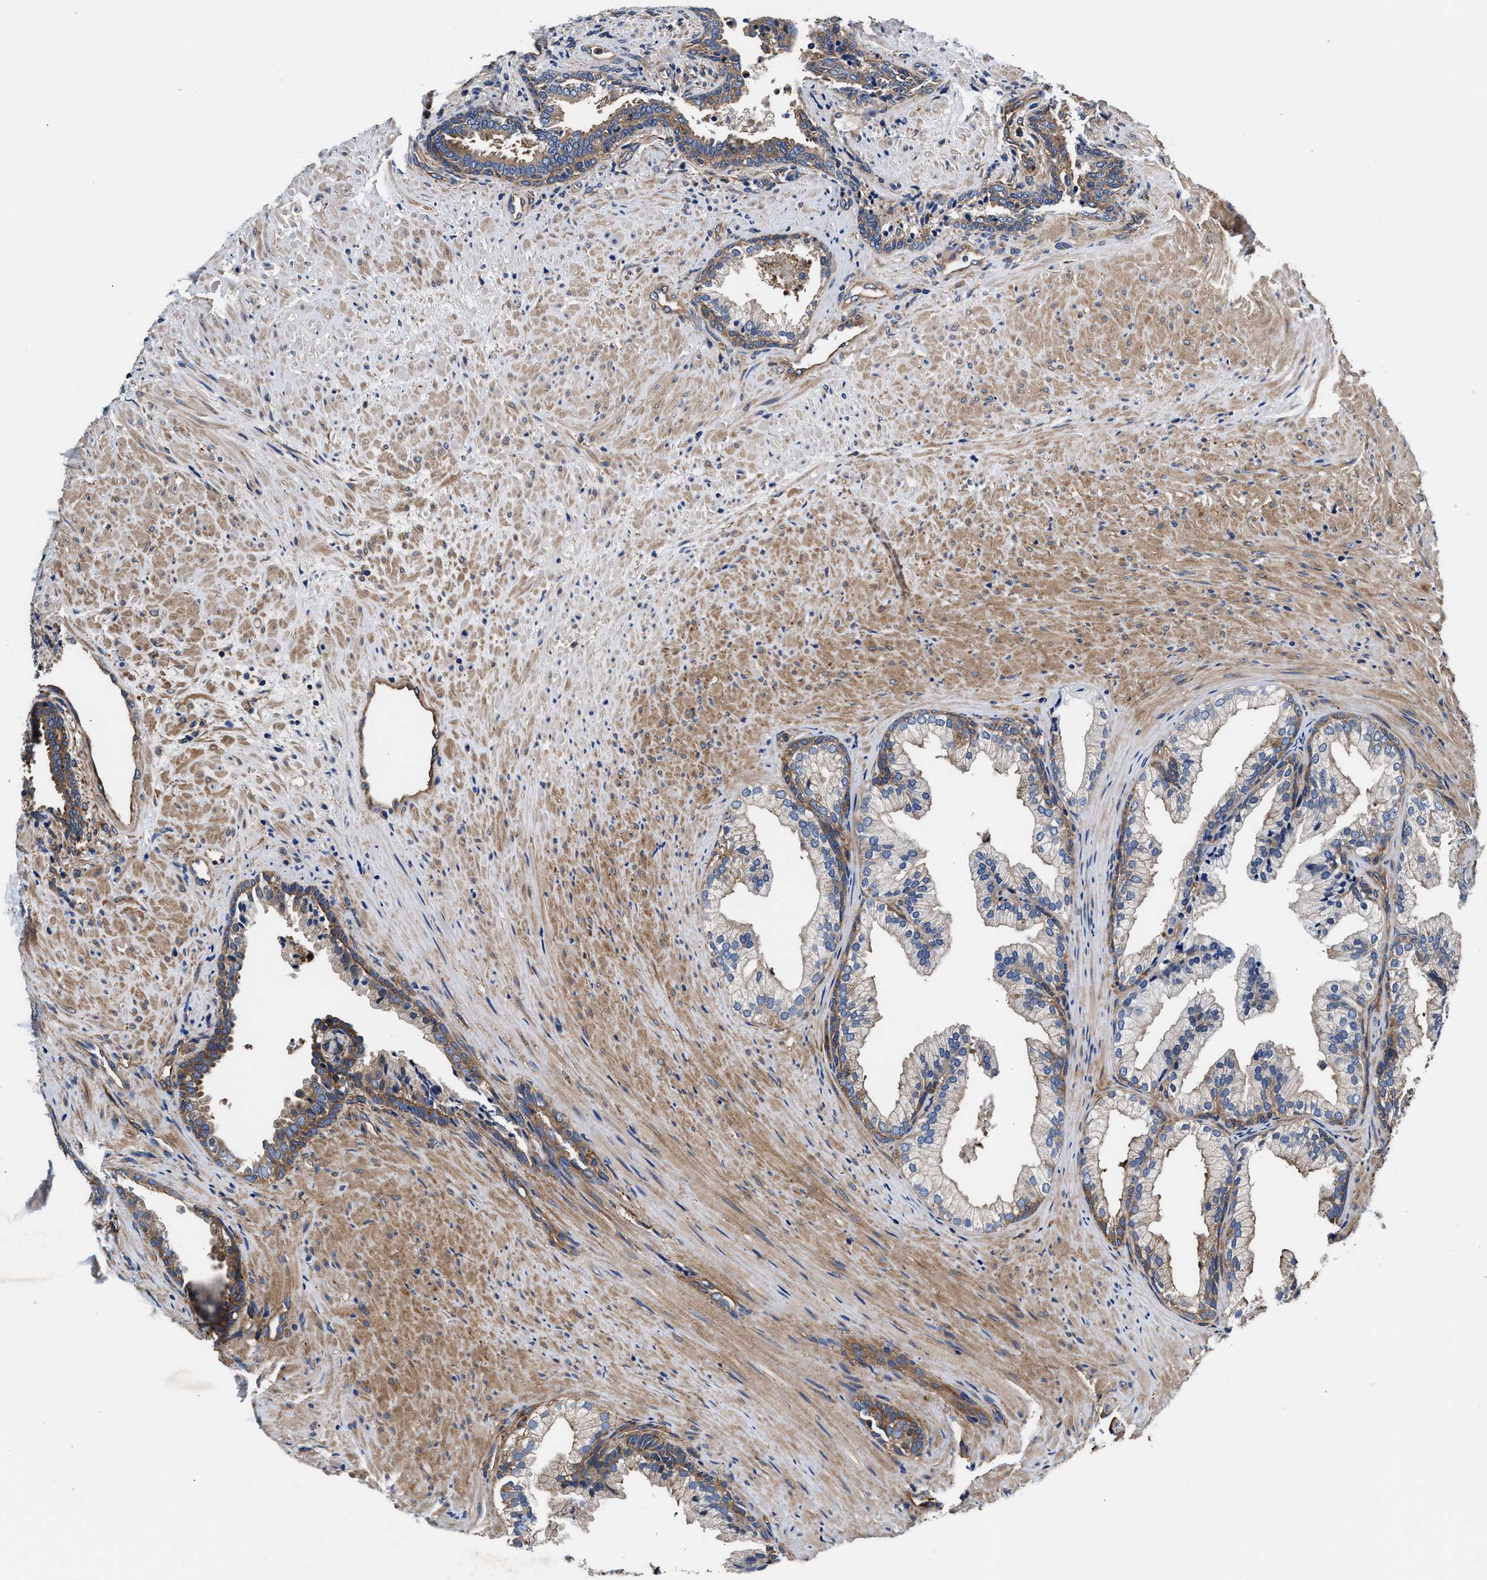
{"staining": {"intensity": "moderate", "quantity": "<25%", "location": "cytoplasmic/membranous"}, "tissue": "prostate", "cell_type": "Glandular cells", "image_type": "normal", "snomed": [{"axis": "morphology", "description": "Normal tissue, NOS"}, {"axis": "topography", "description": "Prostate"}], "caption": "Immunohistochemistry (IHC) histopathology image of normal human prostate stained for a protein (brown), which displays low levels of moderate cytoplasmic/membranous expression in about <25% of glandular cells.", "gene": "SH3GL1", "patient": {"sex": "male", "age": 76}}